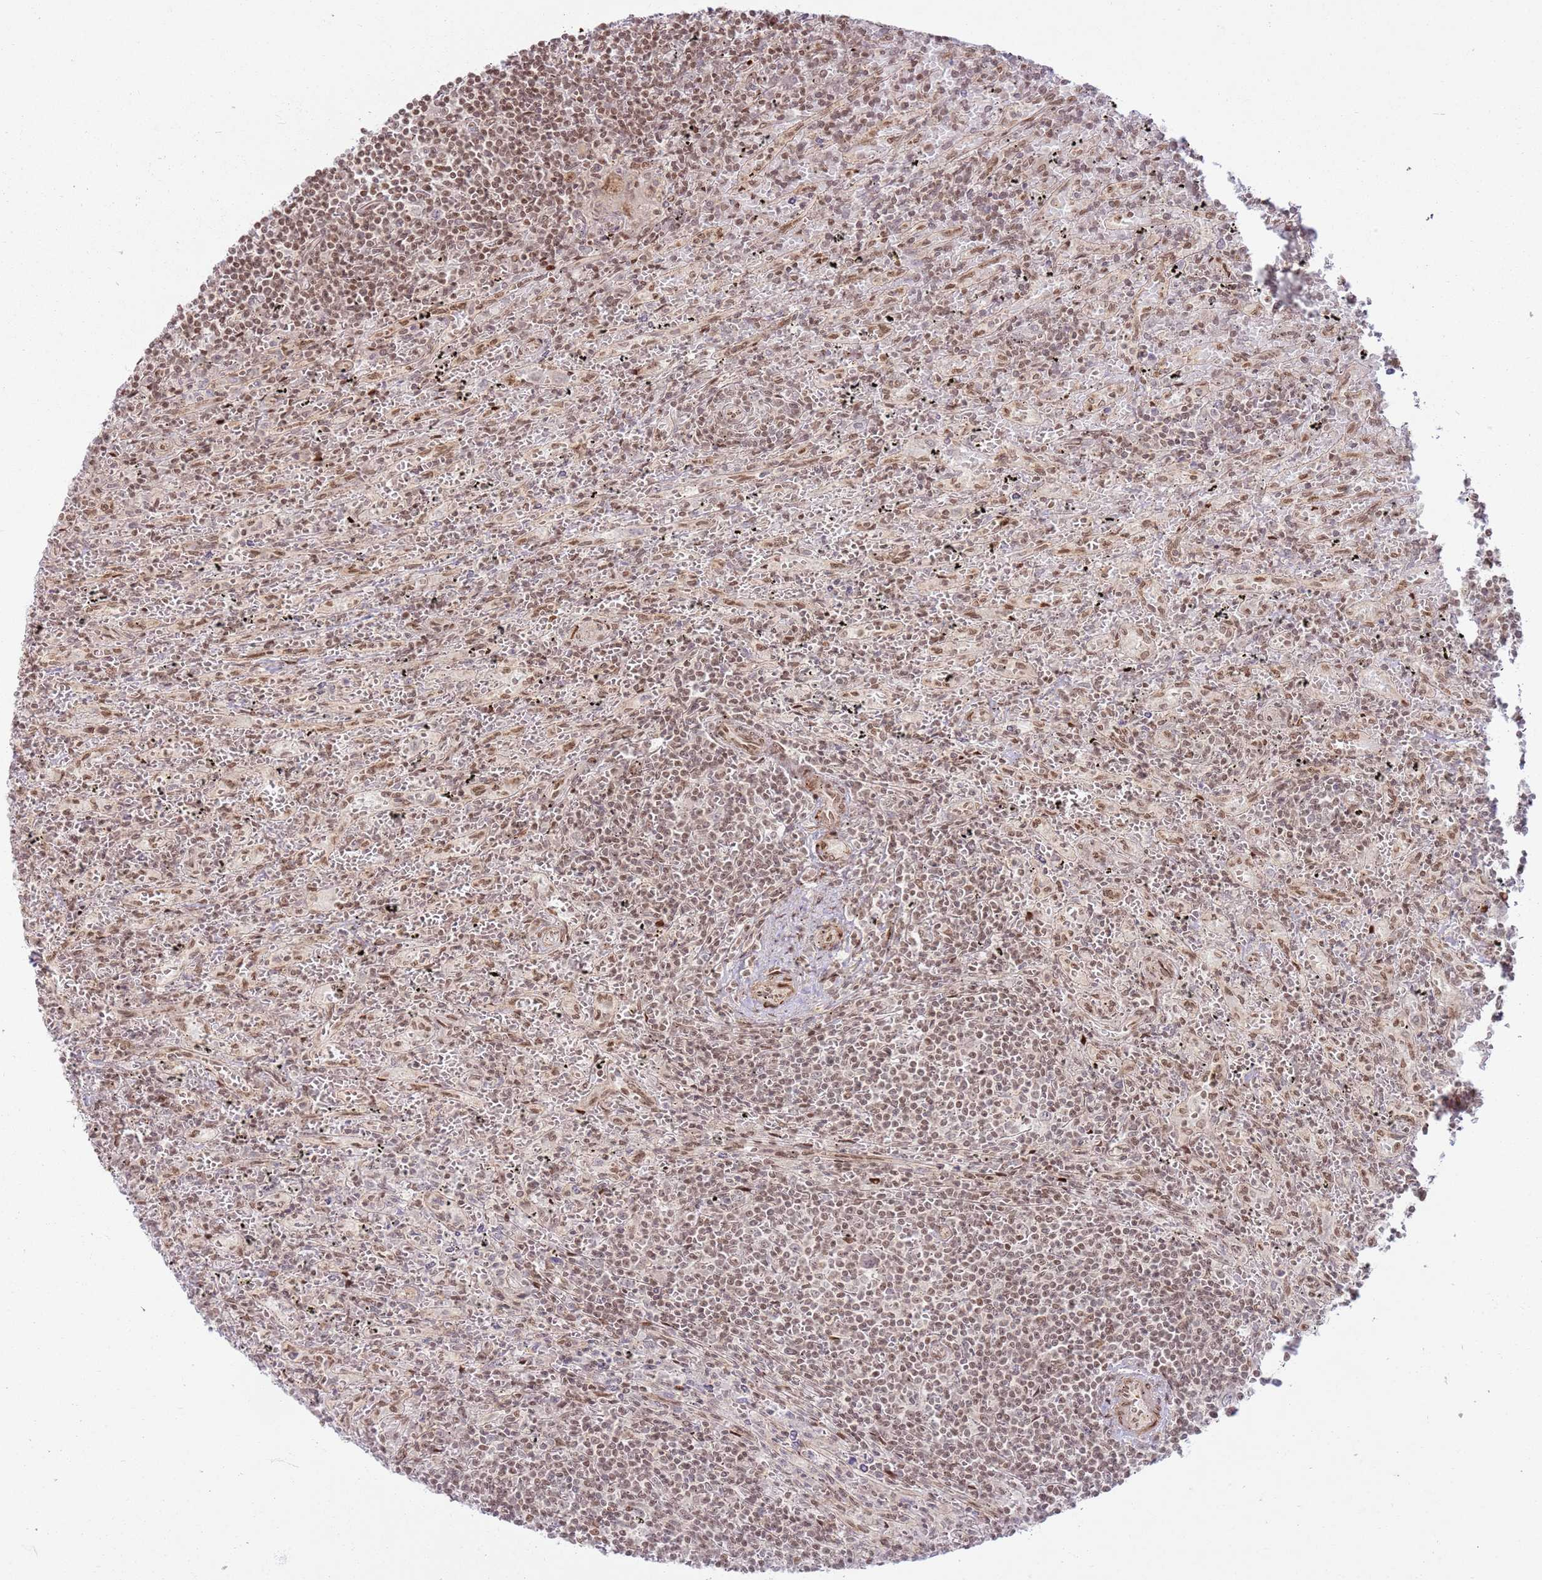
{"staining": {"intensity": "moderate", "quantity": ">75%", "location": "nuclear"}, "tissue": "lymphoma", "cell_type": "Tumor cells", "image_type": "cancer", "snomed": [{"axis": "morphology", "description": "Malignant lymphoma, non-Hodgkin's type, Low grade"}, {"axis": "topography", "description": "Spleen"}], "caption": "The image reveals a brown stain indicating the presence of a protein in the nuclear of tumor cells in malignant lymphoma, non-Hodgkin's type (low-grade).", "gene": "KLHL36", "patient": {"sex": "male", "age": 76}}